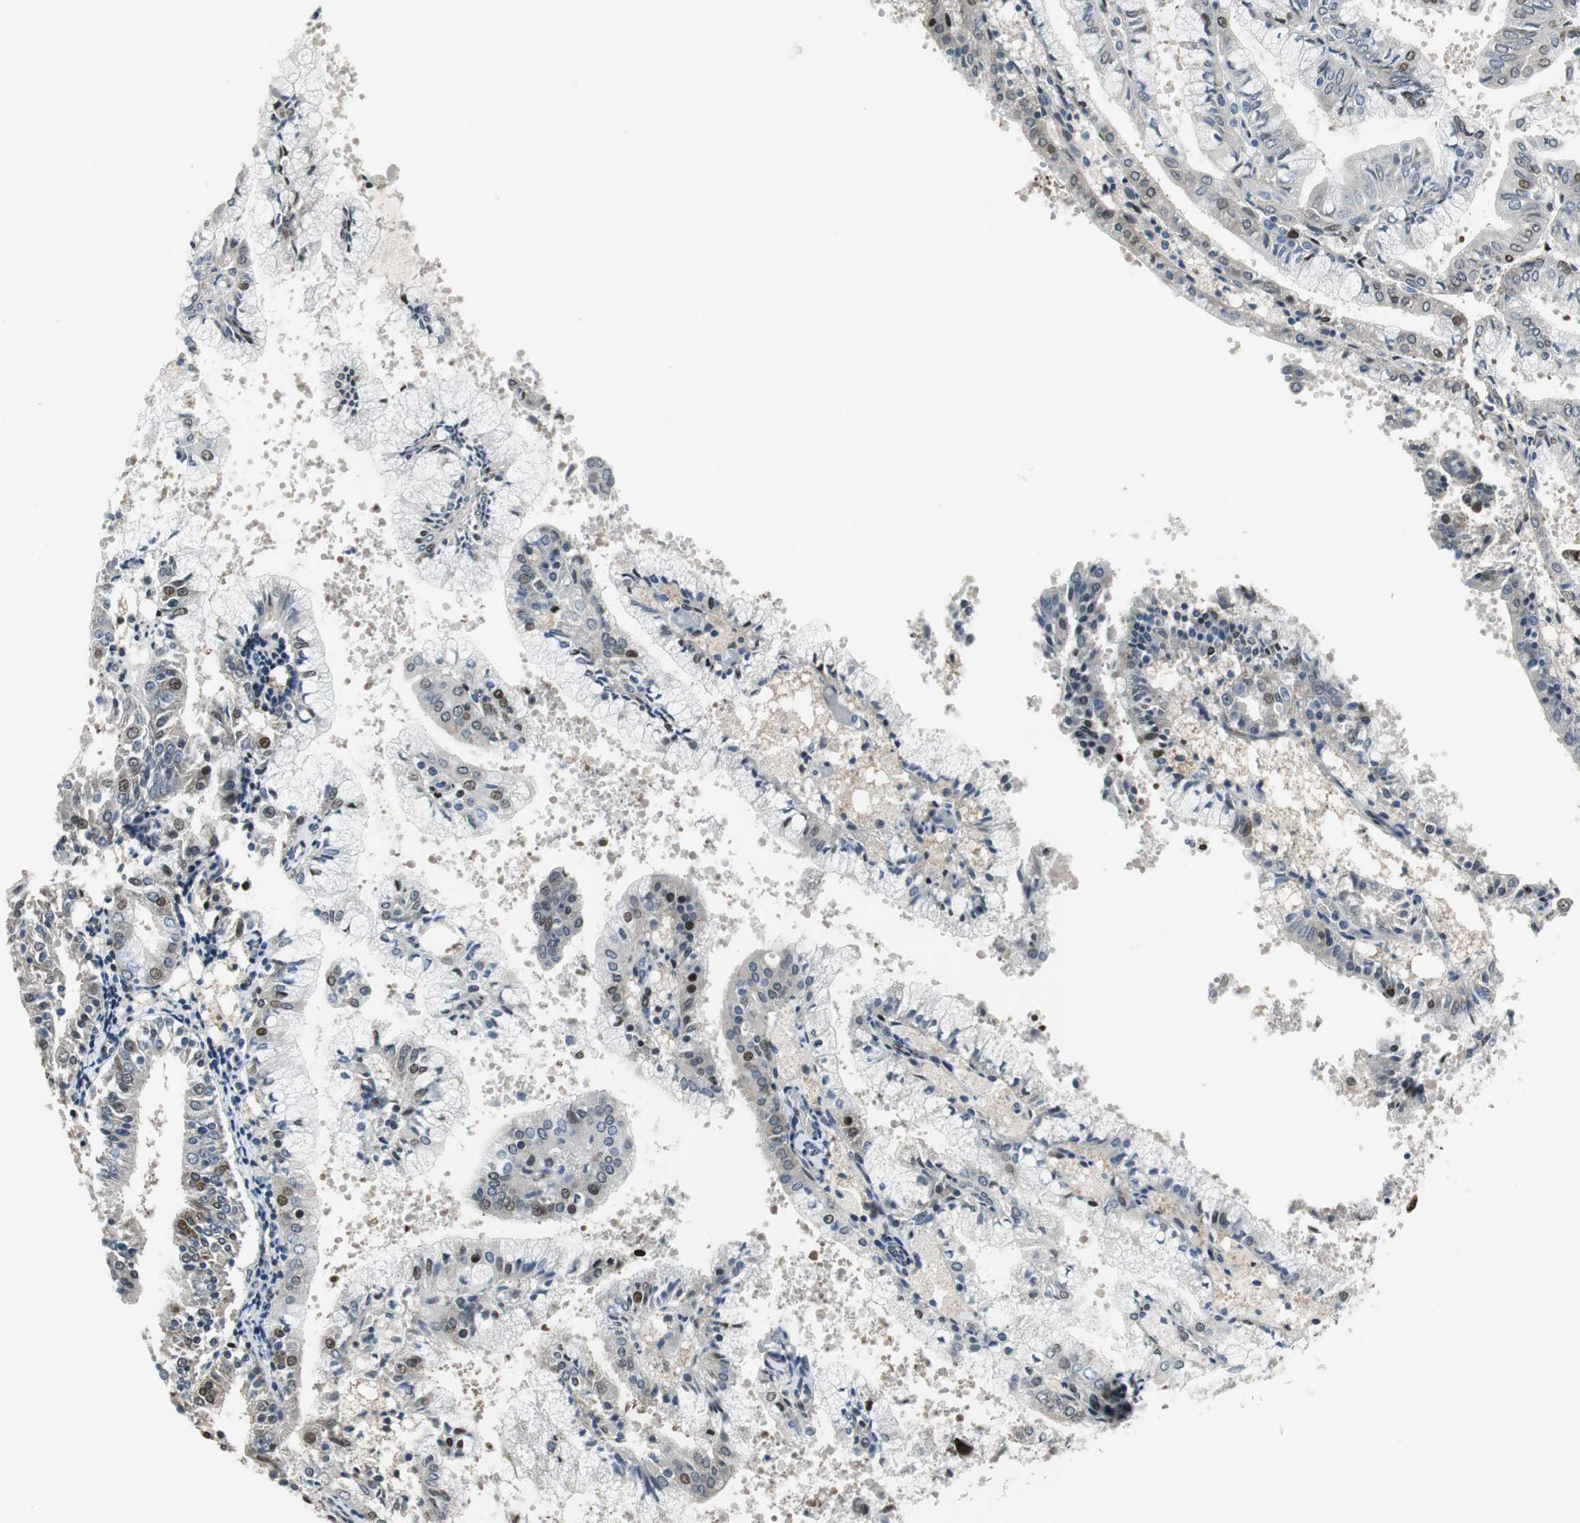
{"staining": {"intensity": "moderate", "quantity": "25%-75%", "location": "nuclear"}, "tissue": "endometrial cancer", "cell_type": "Tumor cells", "image_type": "cancer", "snomed": [{"axis": "morphology", "description": "Adenocarcinoma, NOS"}, {"axis": "topography", "description": "Endometrium"}], "caption": "Human endometrial adenocarcinoma stained for a protein (brown) reveals moderate nuclear positive staining in approximately 25%-75% of tumor cells.", "gene": "AJUBA", "patient": {"sex": "female", "age": 63}}